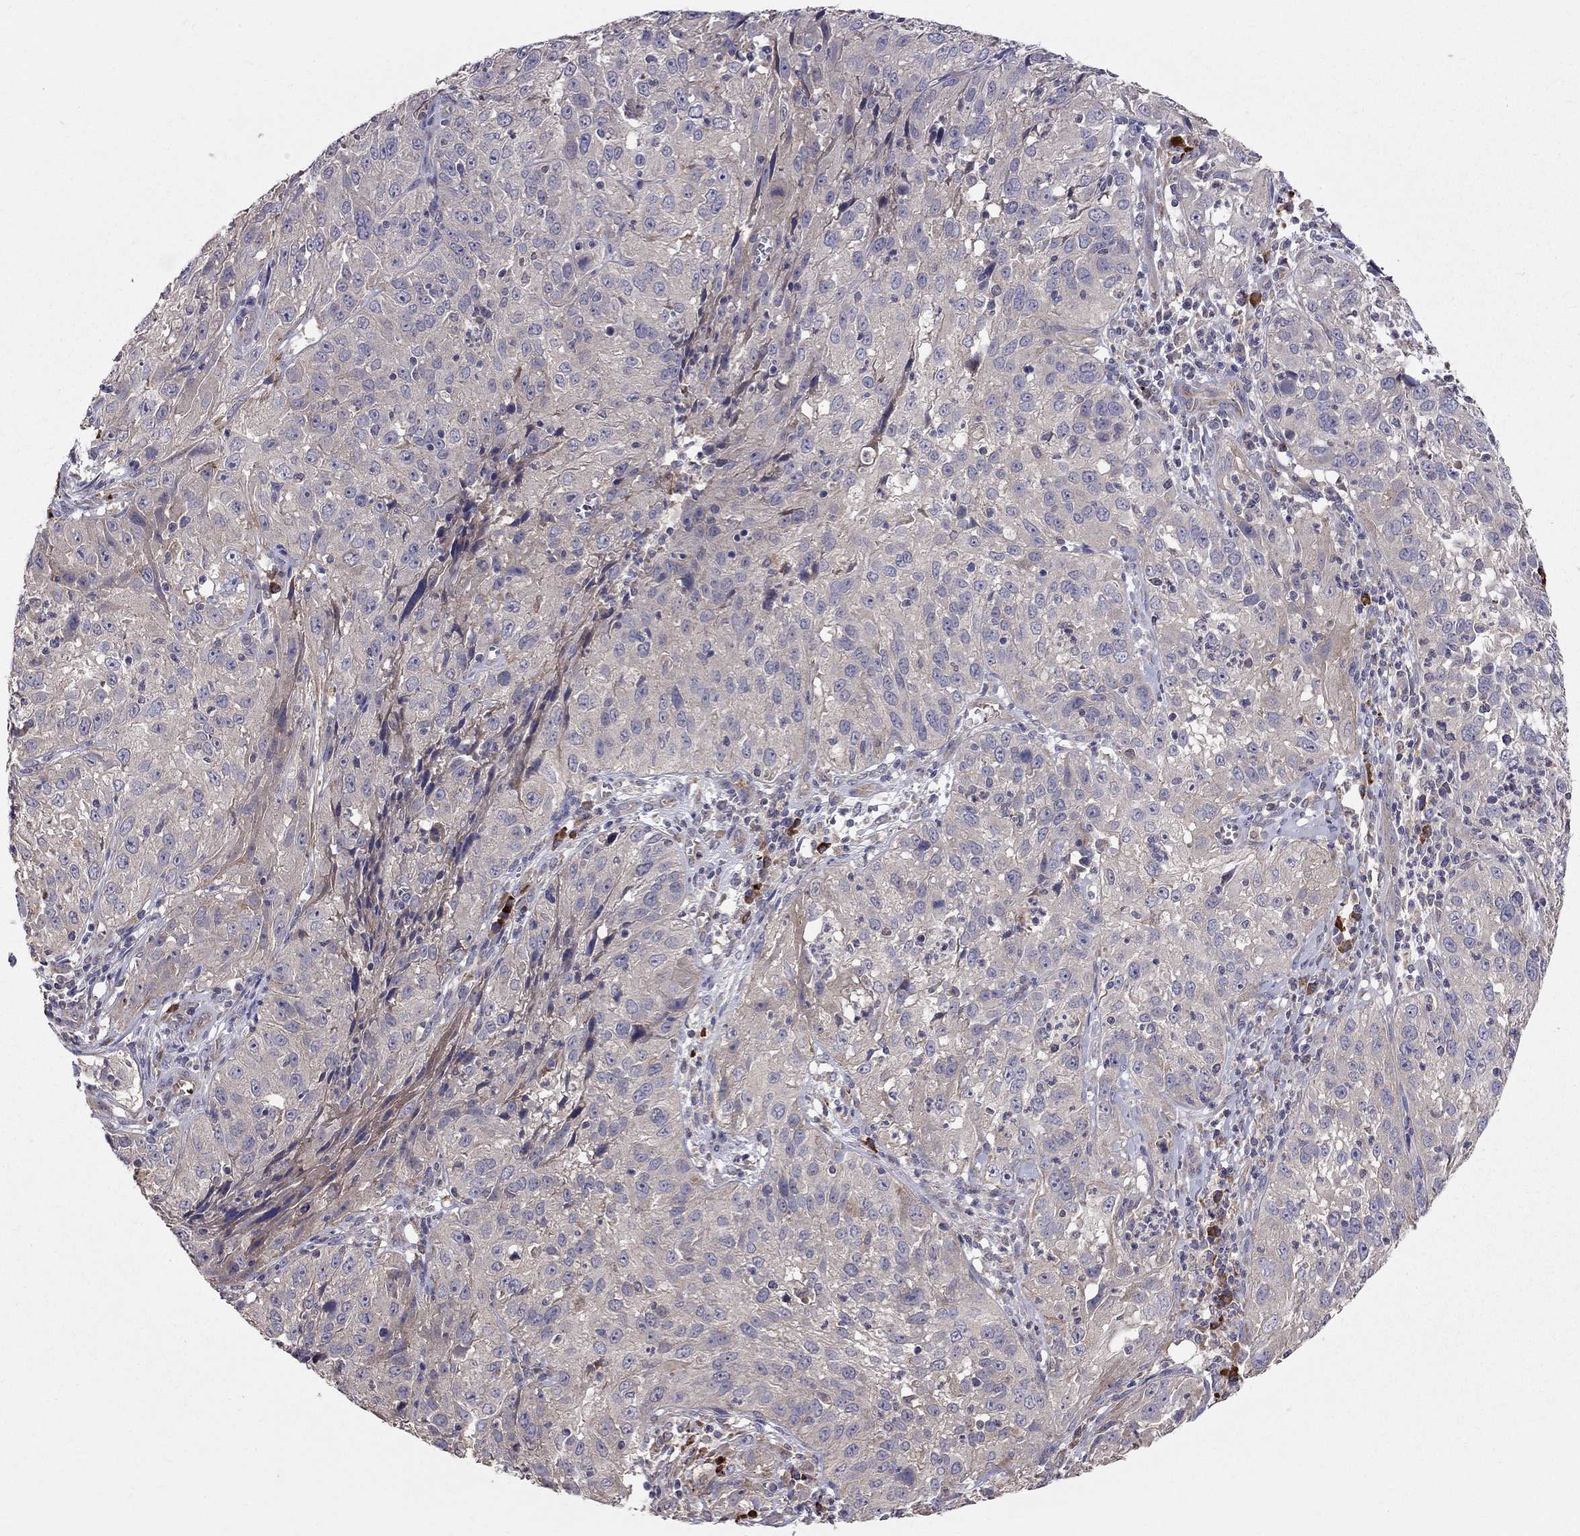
{"staining": {"intensity": "weak", "quantity": "<25%", "location": "cytoplasmic/membranous"}, "tissue": "cervical cancer", "cell_type": "Tumor cells", "image_type": "cancer", "snomed": [{"axis": "morphology", "description": "Squamous cell carcinoma, NOS"}, {"axis": "topography", "description": "Cervix"}], "caption": "Immunohistochemistry histopathology image of neoplastic tissue: cervical squamous cell carcinoma stained with DAB displays no significant protein expression in tumor cells.", "gene": "PIK3CG", "patient": {"sex": "female", "age": 32}}